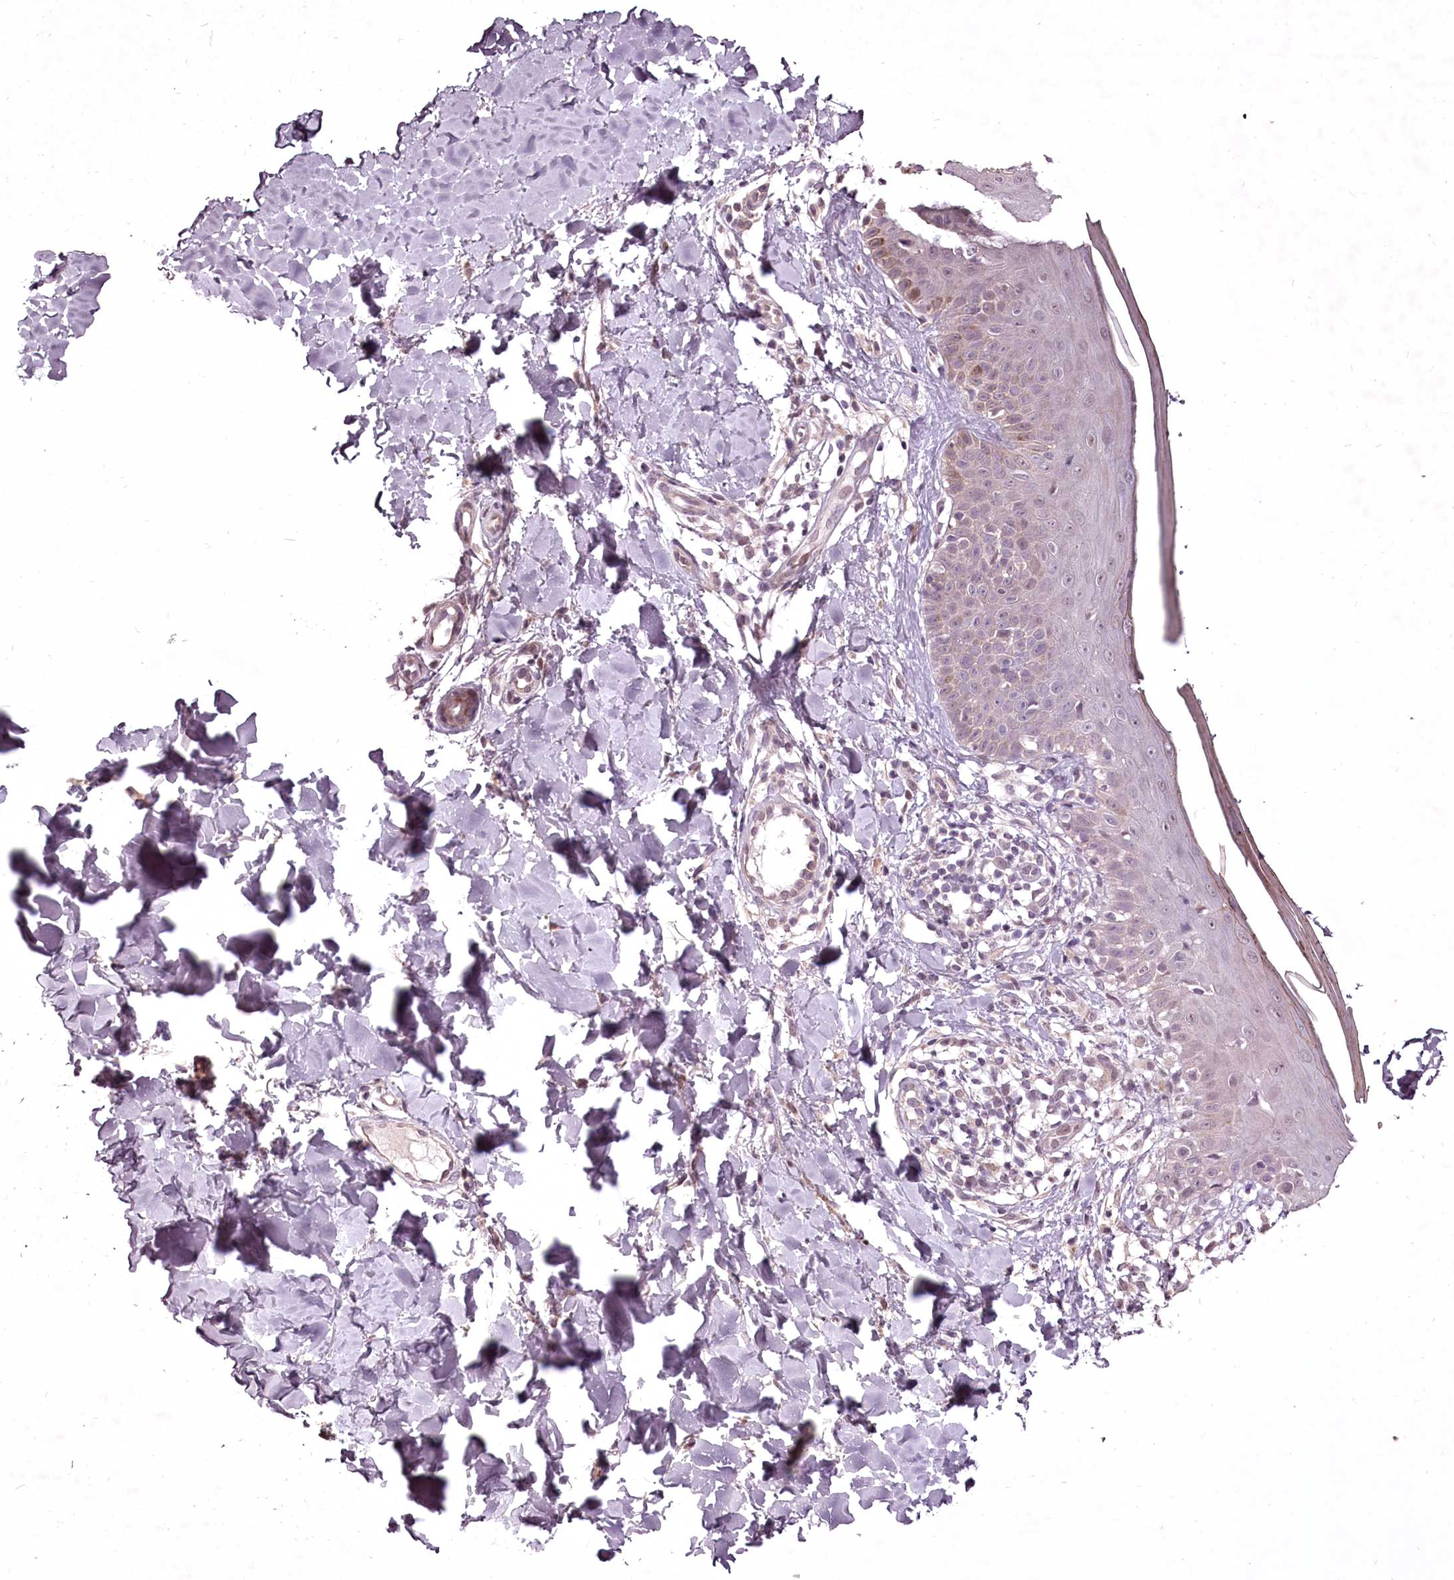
{"staining": {"intensity": "negative", "quantity": "none", "location": "none"}, "tissue": "skin", "cell_type": "Fibroblasts", "image_type": "normal", "snomed": [{"axis": "morphology", "description": "Normal tissue, NOS"}, {"axis": "topography", "description": "Skin"}], "caption": "High power microscopy image of an immunohistochemistry image of unremarkable skin, revealing no significant positivity in fibroblasts.", "gene": "ADRA1D", "patient": {"sex": "male", "age": 52}}